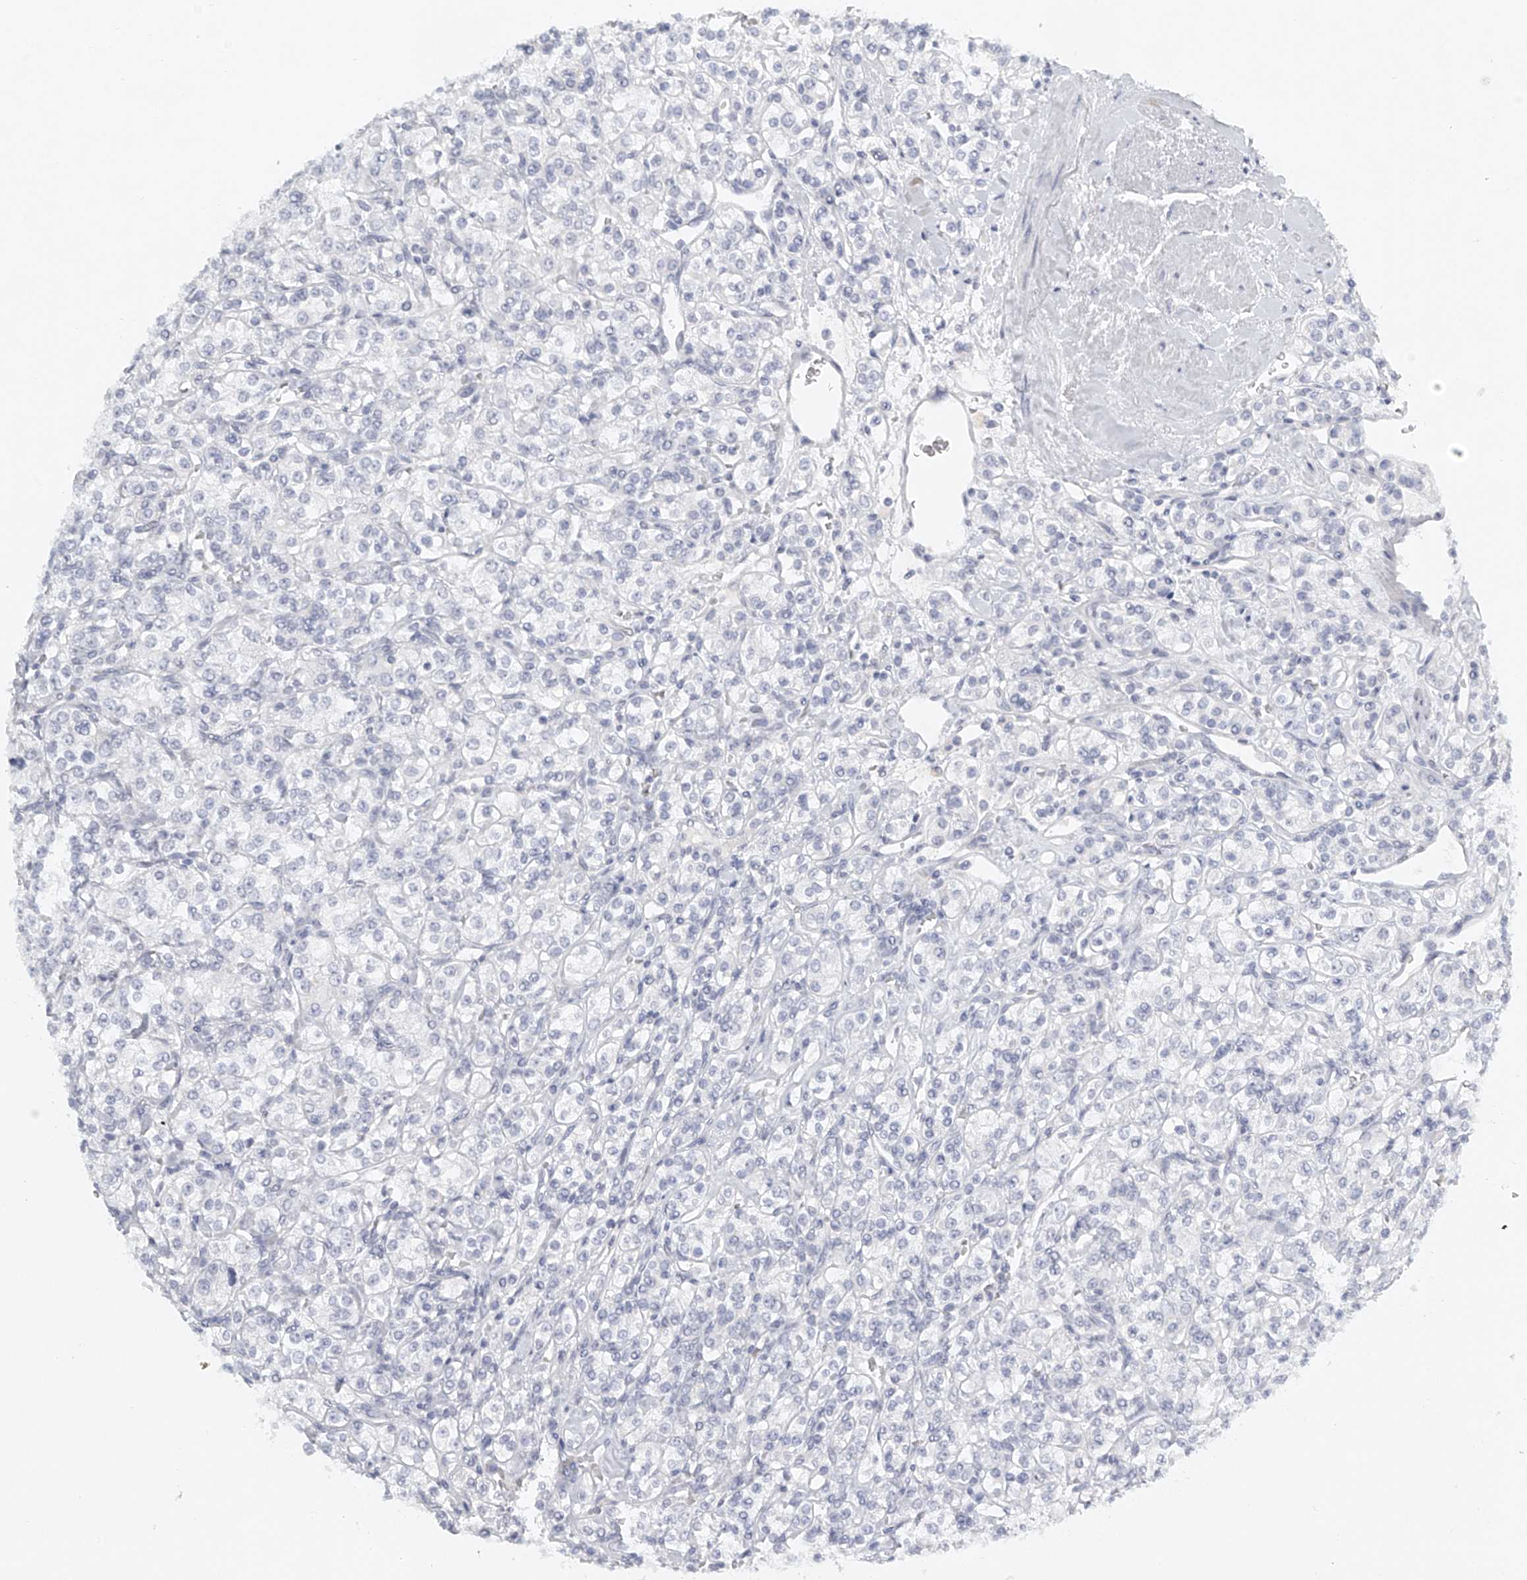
{"staining": {"intensity": "negative", "quantity": "none", "location": "none"}, "tissue": "renal cancer", "cell_type": "Tumor cells", "image_type": "cancer", "snomed": [{"axis": "morphology", "description": "Adenocarcinoma, NOS"}, {"axis": "topography", "description": "Kidney"}], "caption": "An image of human renal adenocarcinoma is negative for staining in tumor cells.", "gene": "FAT2", "patient": {"sex": "male", "age": 77}}